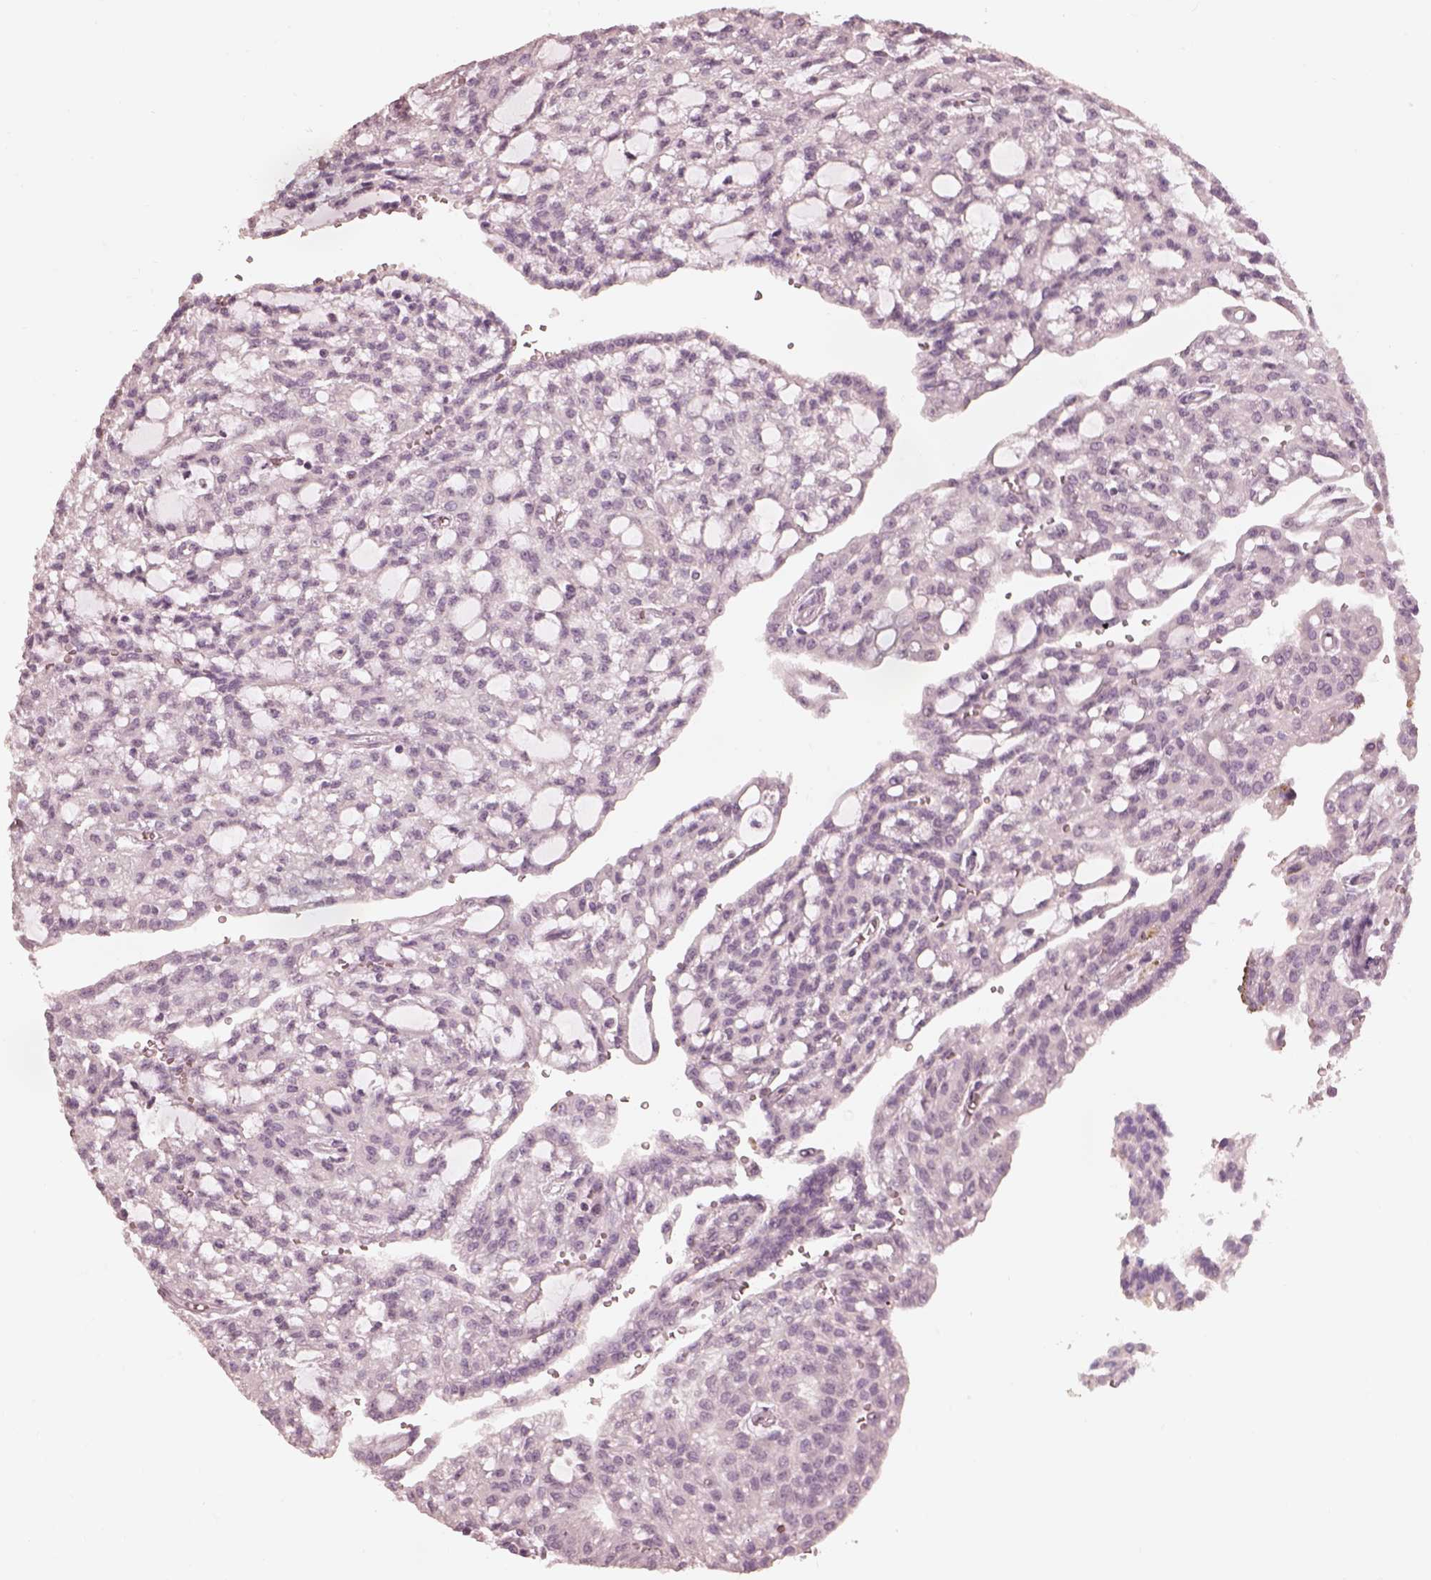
{"staining": {"intensity": "negative", "quantity": "none", "location": "none"}, "tissue": "renal cancer", "cell_type": "Tumor cells", "image_type": "cancer", "snomed": [{"axis": "morphology", "description": "Adenocarcinoma, NOS"}, {"axis": "topography", "description": "Kidney"}], "caption": "This is a image of IHC staining of adenocarcinoma (renal), which shows no positivity in tumor cells.", "gene": "PRKACG", "patient": {"sex": "male", "age": 63}}